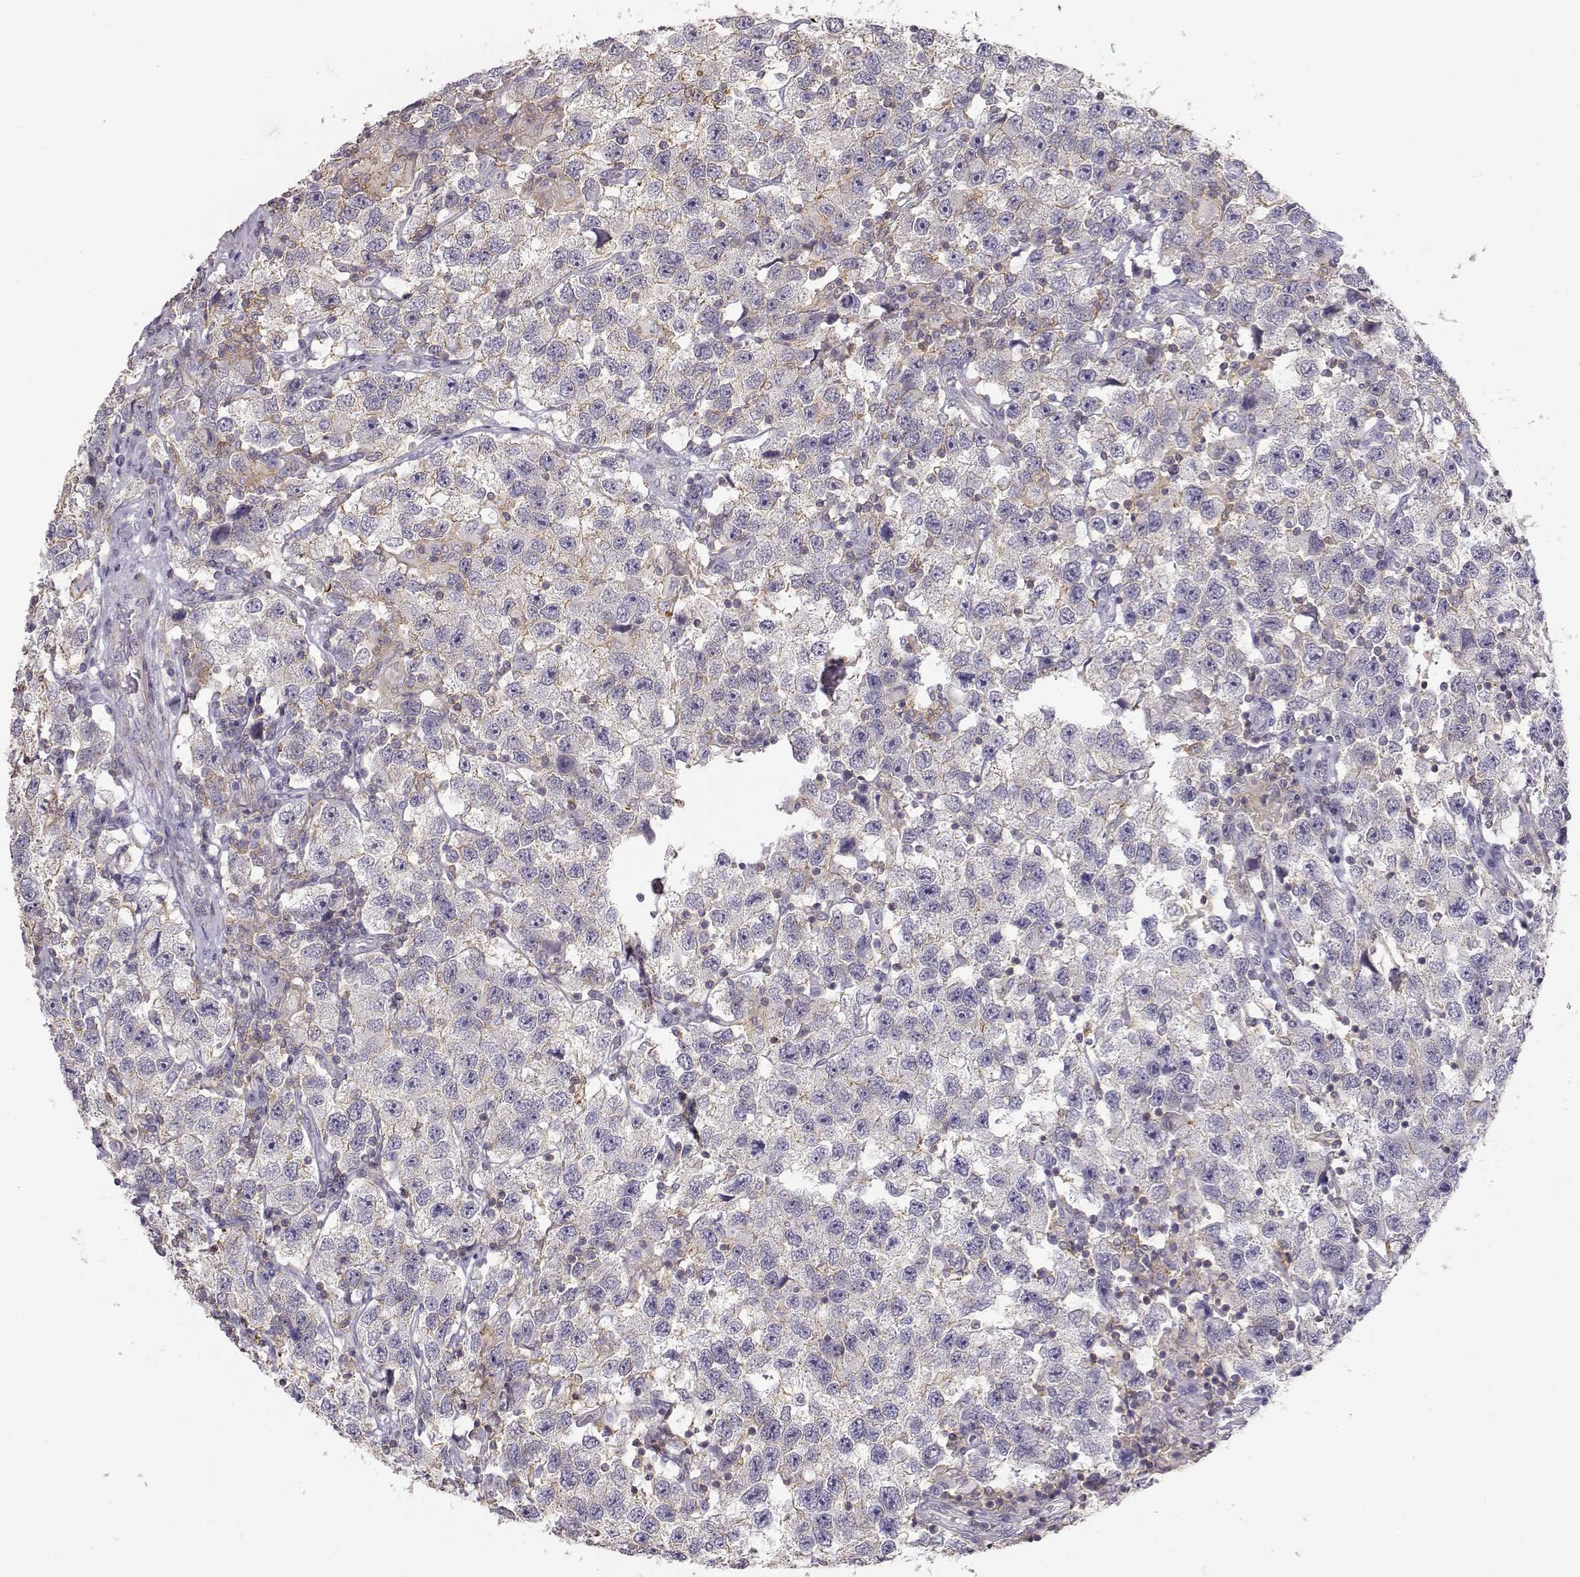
{"staining": {"intensity": "weak", "quantity": "<25%", "location": "cytoplasmic/membranous"}, "tissue": "testis cancer", "cell_type": "Tumor cells", "image_type": "cancer", "snomed": [{"axis": "morphology", "description": "Seminoma, NOS"}, {"axis": "topography", "description": "Testis"}], "caption": "IHC histopathology image of neoplastic tissue: human testis cancer stained with DAB (3,3'-diaminobenzidine) demonstrates no significant protein staining in tumor cells.", "gene": "DAPL1", "patient": {"sex": "male", "age": 26}}